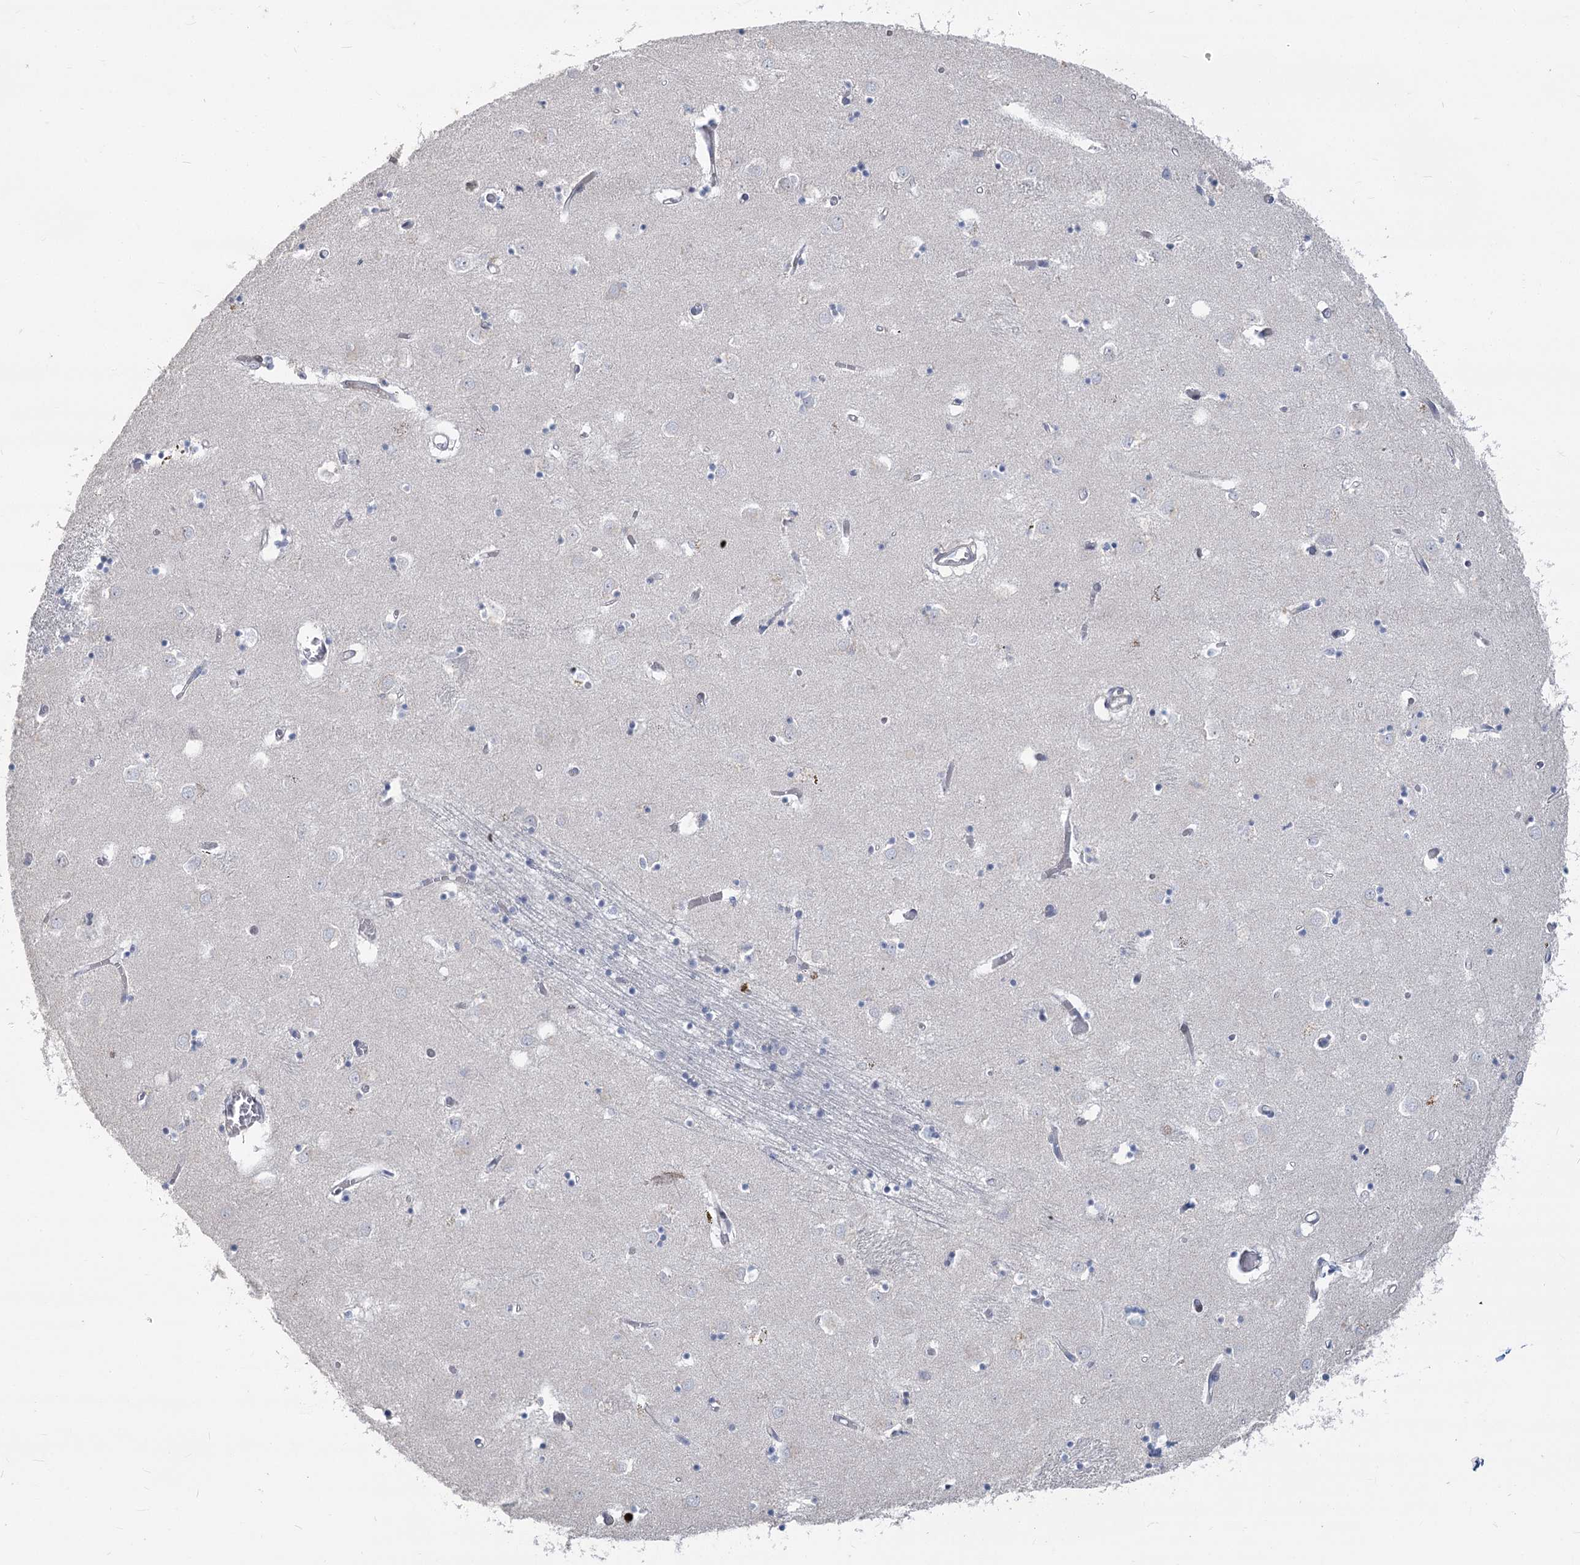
{"staining": {"intensity": "moderate", "quantity": "<25%", "location": "nuclear"}, "tissue": "caudate", "cell_type": "Glial cells", "image_type": "normal", "snomed": [{"axis": "morphology", "description": "Normal tissue, NOS"}, {"axis": "topography", "description": "Lateral ventricle wall"}], "caption": "Immunohistochemistry histopathology image of unremarkable caudate stained for a protein (brown), which demonstrates low levels of moderate nuclear expression in approximately <25% of glial cells.", "gene": "ABITRAM", "patient": {"sex": "male", "age": 70}}